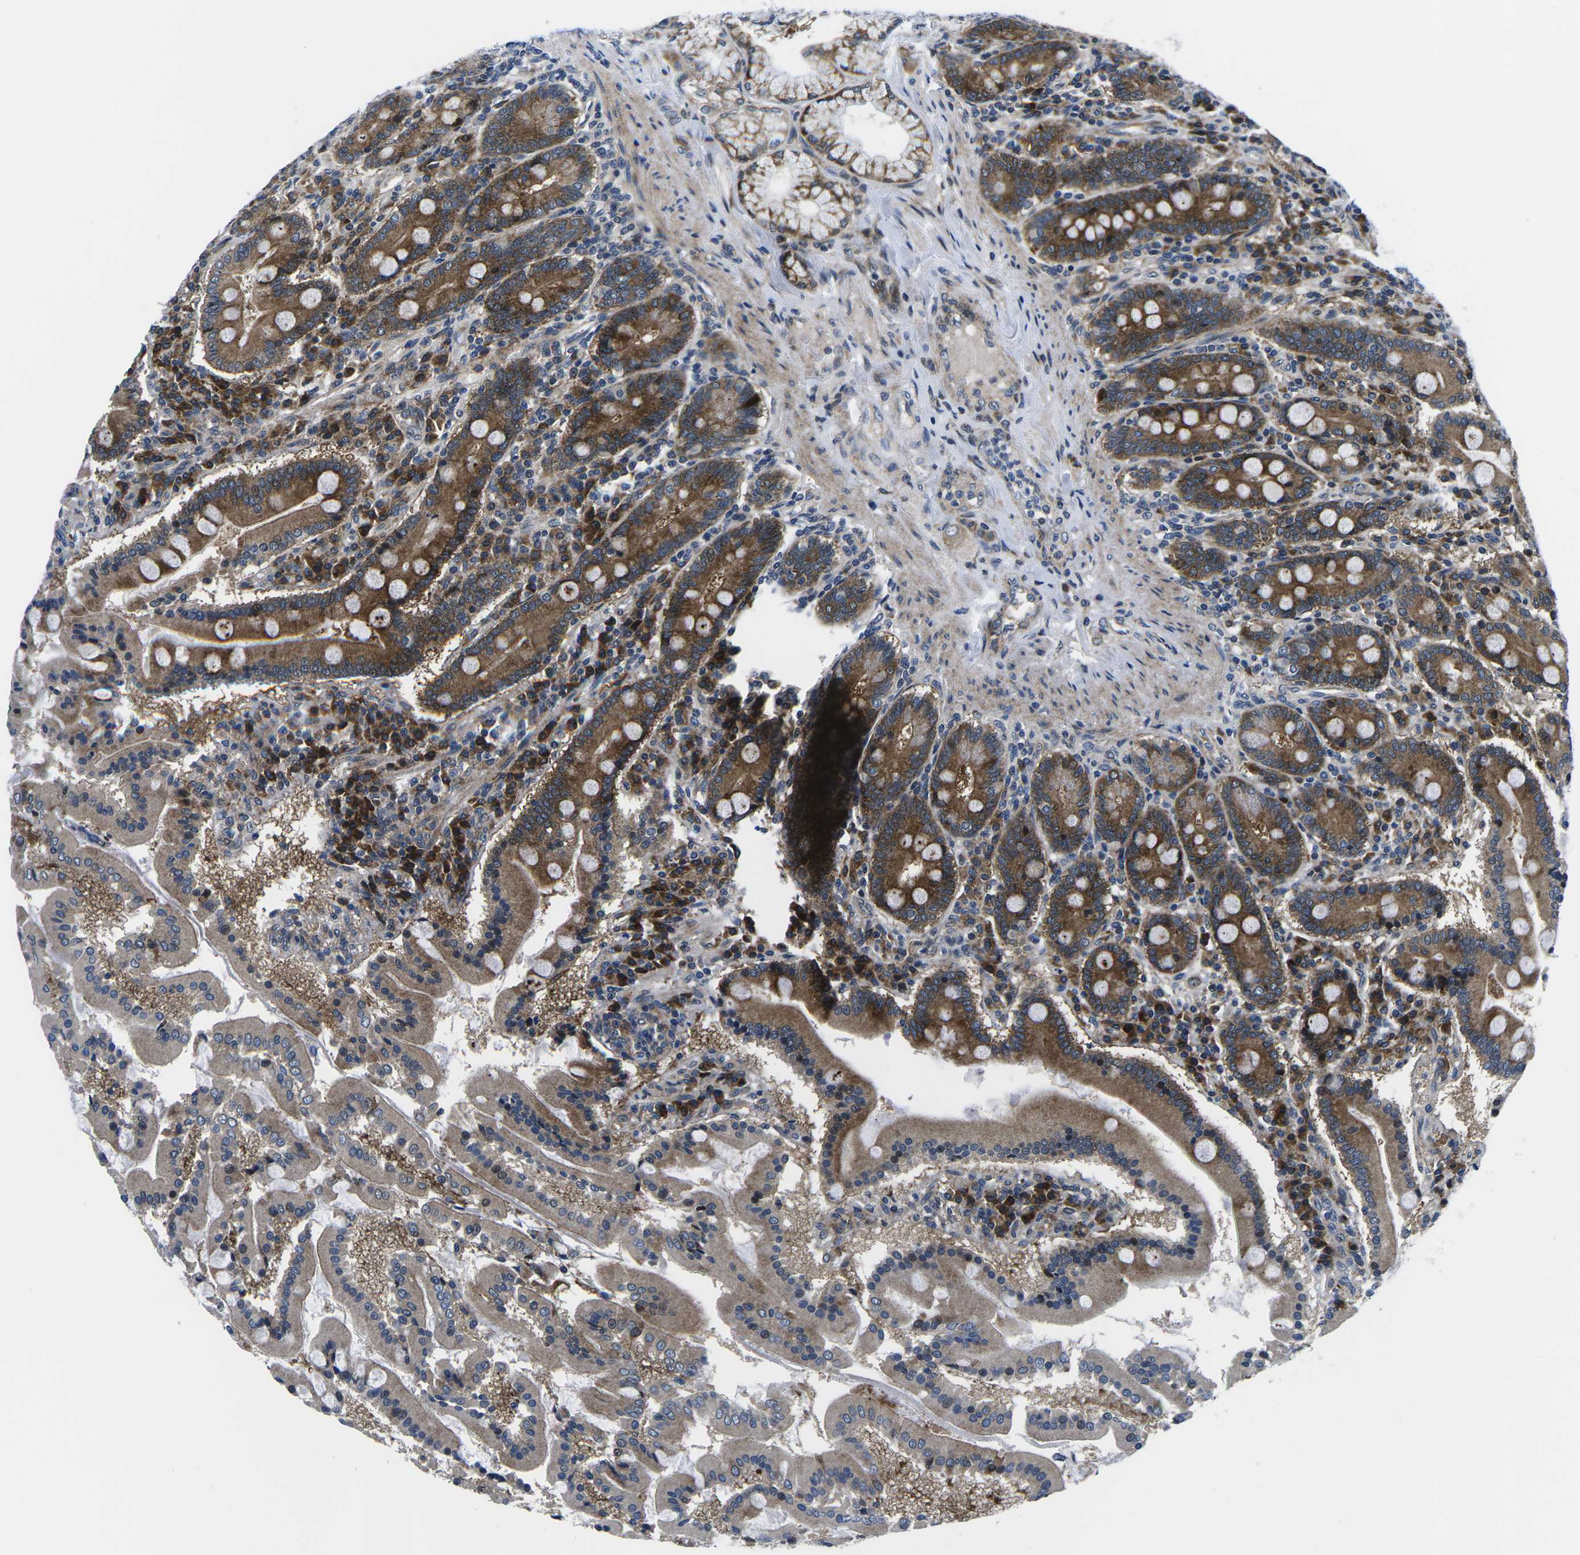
{"staining": {"intensity": "strong", "quantity": ">75%", "location": "cytoplasmic/membranous,nuclear"}, "tissue": "duodenum", "cell_type": "Glandular cells", "image_type": "normal", "snomed": [{"axis": "morphology", "description": "Normal tissue, NOS"}, {"axis": "topography", "description": "Duodenum"}], "caption": "DAB (3,3'-diaminobenzidine) immunohistochemical staining of normal human duodenum exhibits strong cytoplasmic/membranous,nuclear protein positivity in about >75% of glandular cells.", "gene": "EIF4E", "patient": {"sex": "male", "age": 50}}